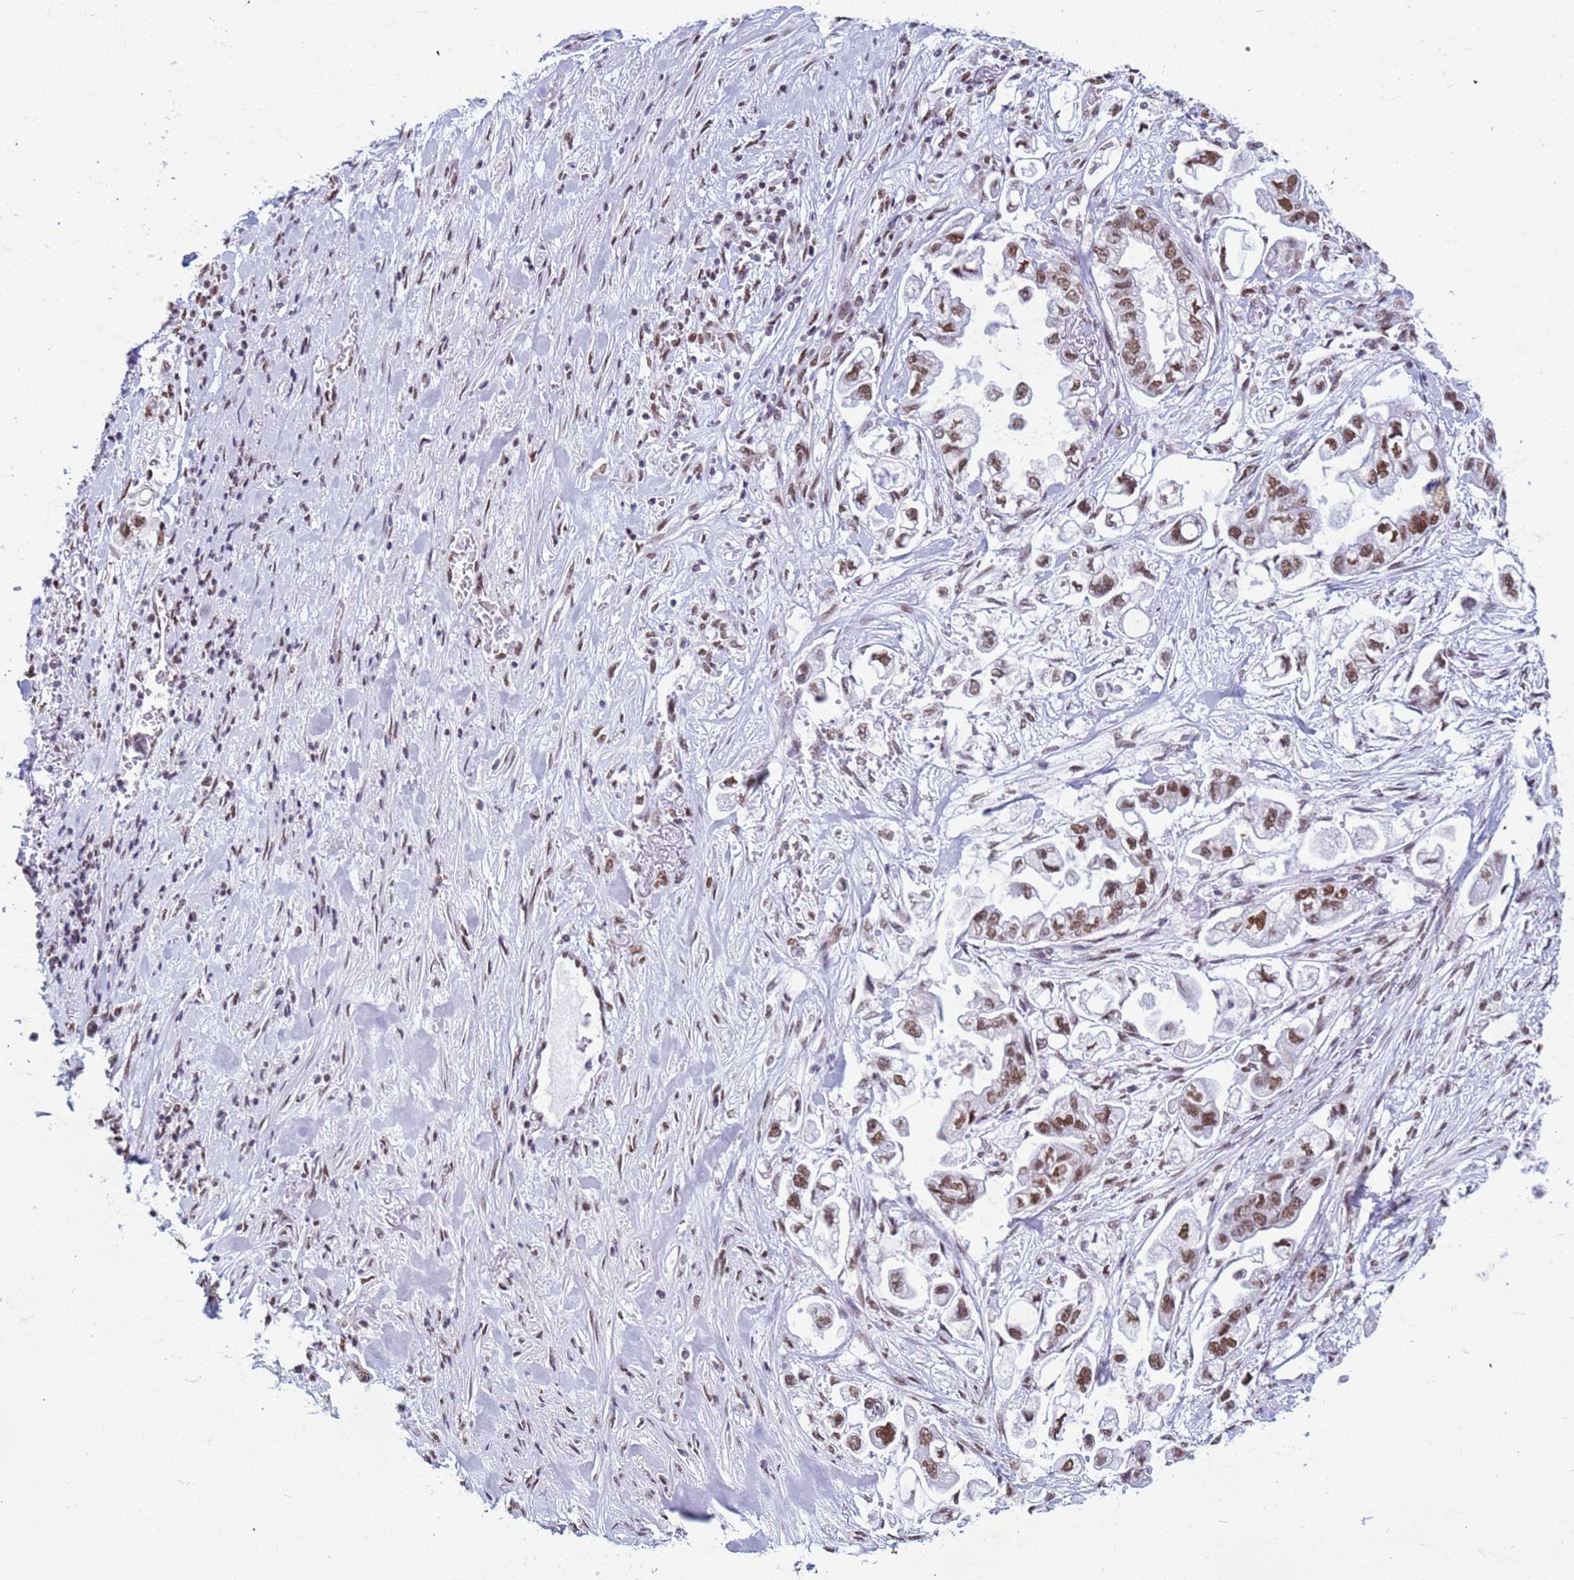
{"staining": {"intensity": "moderate", "quantity": ">75%", "location": "nuclear"}, "tissue": "stomach cancer", "cell_type": "Tumor cells", "image_type": "cancer", "snomed": [{"axis": "morphology", "description": "Adenocarcinoma, NOS"}, {"axis": "topography", "description": "Stomach"}], "caption": "This image displays IHC staining of adenocarcinoma (stomach), with medium moderate nuclear expression in about >75% of tumor cells.", "gene": "FAM170B", "patient": {"sex": "male", "age": 62}}